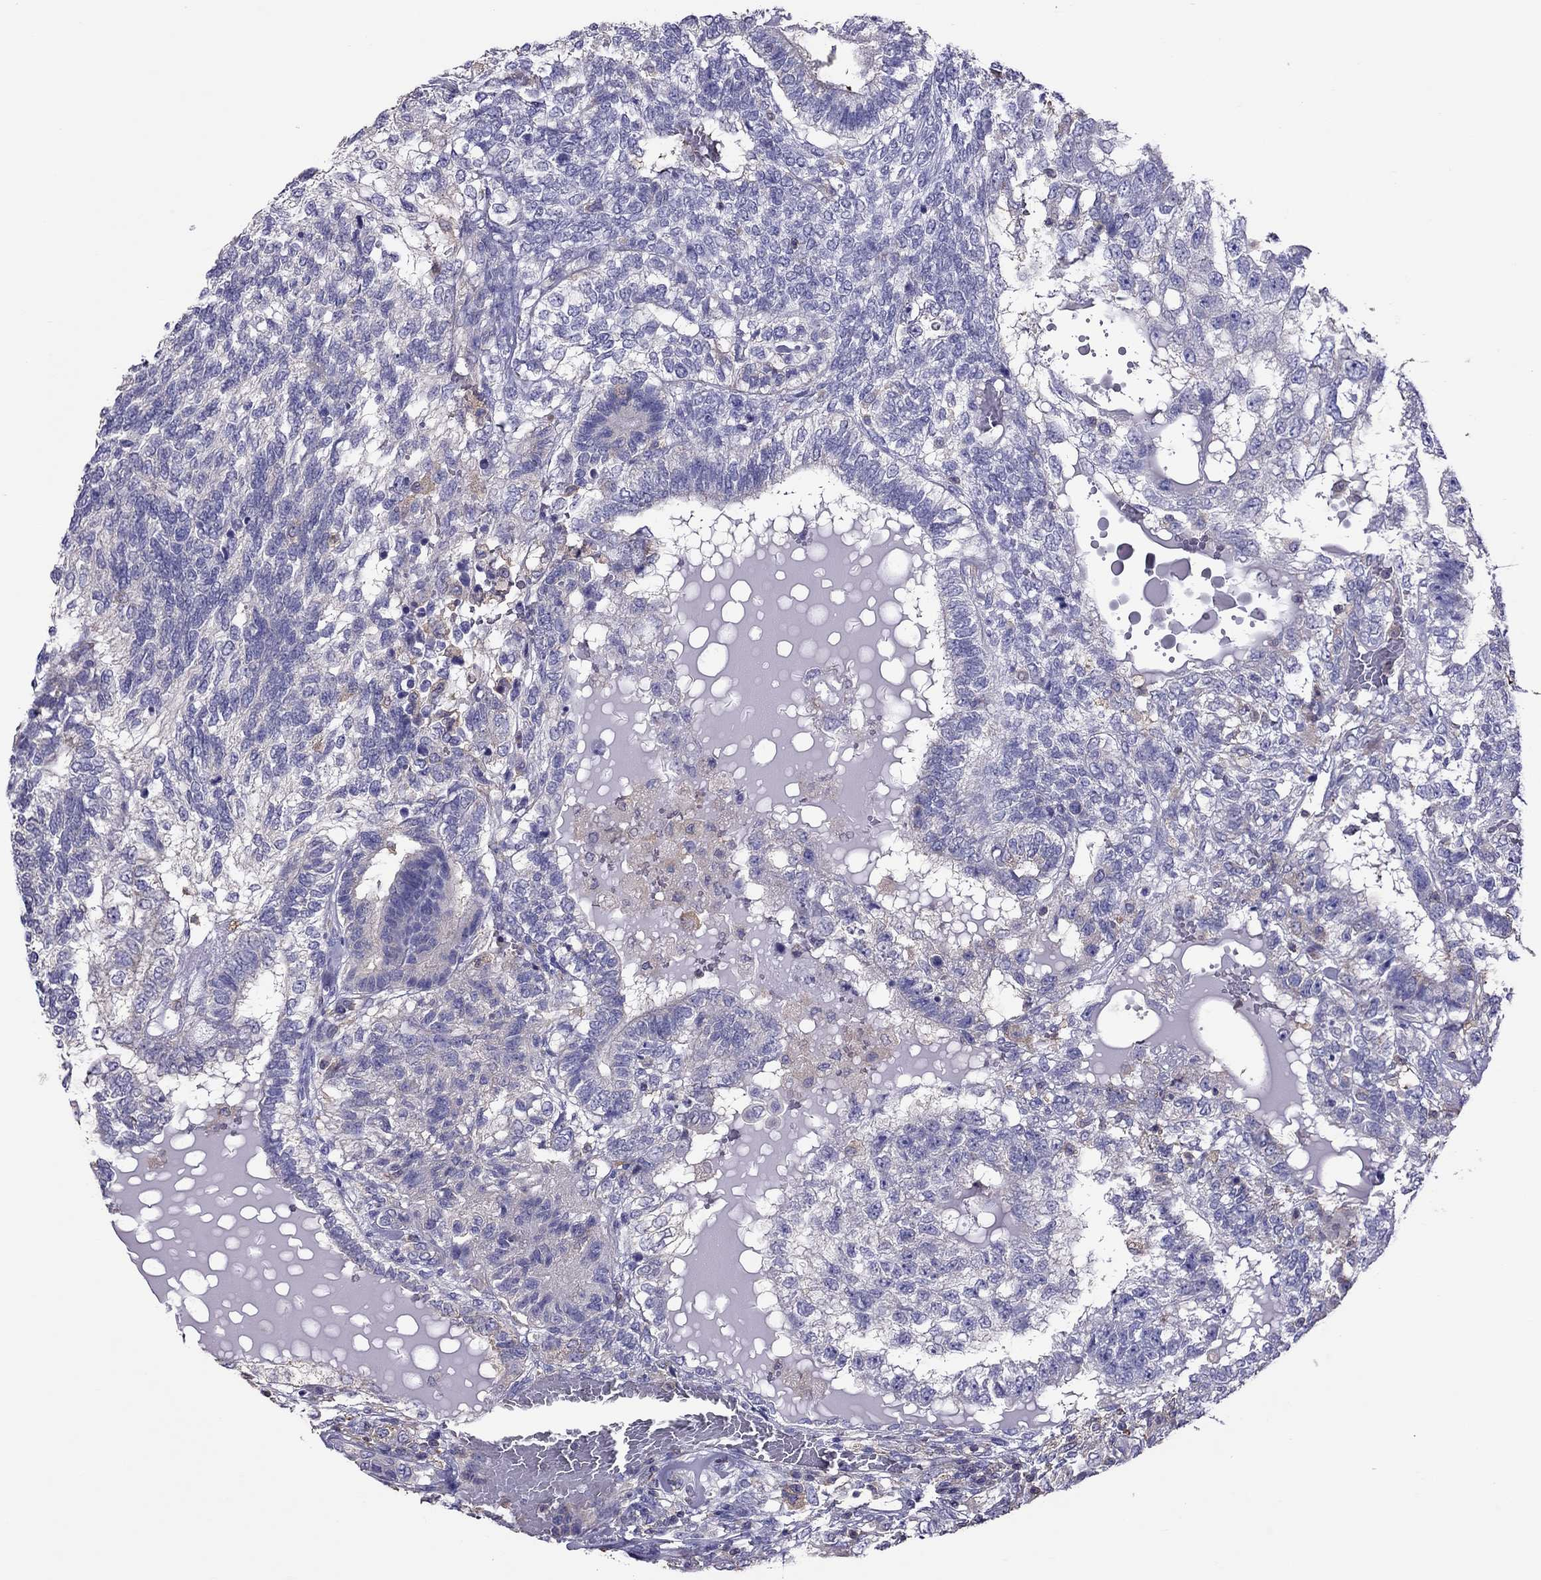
{"staining": {"intensity": "negative", "quantity": "none", "location": "none"}, "tissue": "testis cancer", "cell_type": "Tumor cells", "image_type": "cancer", "snomed": [{"axis": "morphology", "description": "Seminoma, NOS"}, {"axis": "morphology", "description": "Carcinoma, Embryonal, NOS"}, {"axis": "topography", "description": "Testis"}], "caption": "Tumor cells show no significant protein staining in embryonal carcinoma (testis).", "gene": "TEX22", "patient": {"sex": "male", "age": 41}}